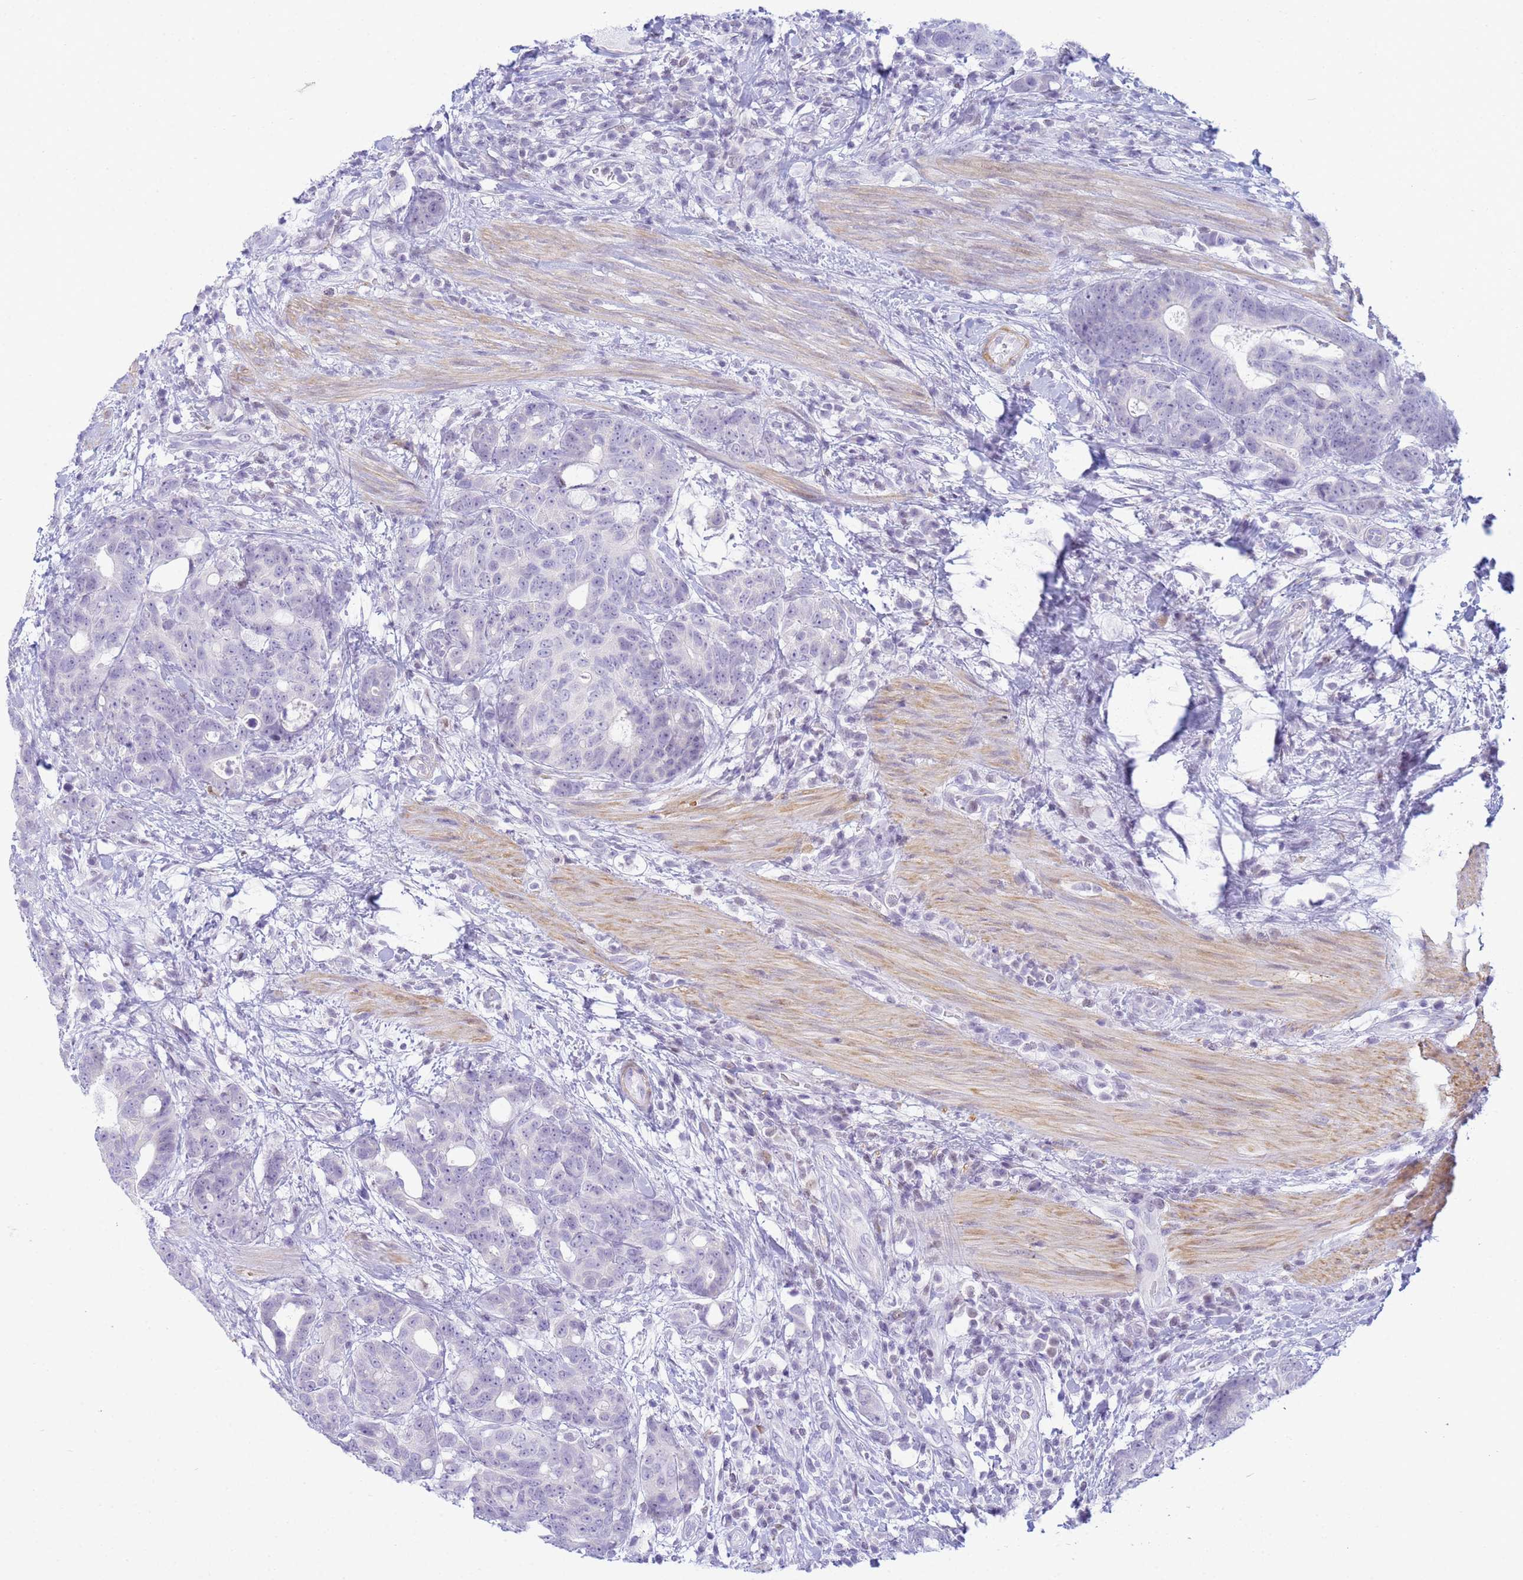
{"staining": {"intensity": "negative", "quantity": "none", "location": "none"}, "tissue": "colorectal cancer", "cell_type": "Tumor cells", "image_type": "cancer", "snomed": [{"axis": "morphology", "description": "Adenocarcinoma, NOS"}, {"axis": "topography", "description": "Colon"}], "caption": "This is an immunohistochemistry image of human colorectal cancer. There is no expression in tumor cells.", "gene": "SNX20", "patient": {"sex": "female", "age": 82}}